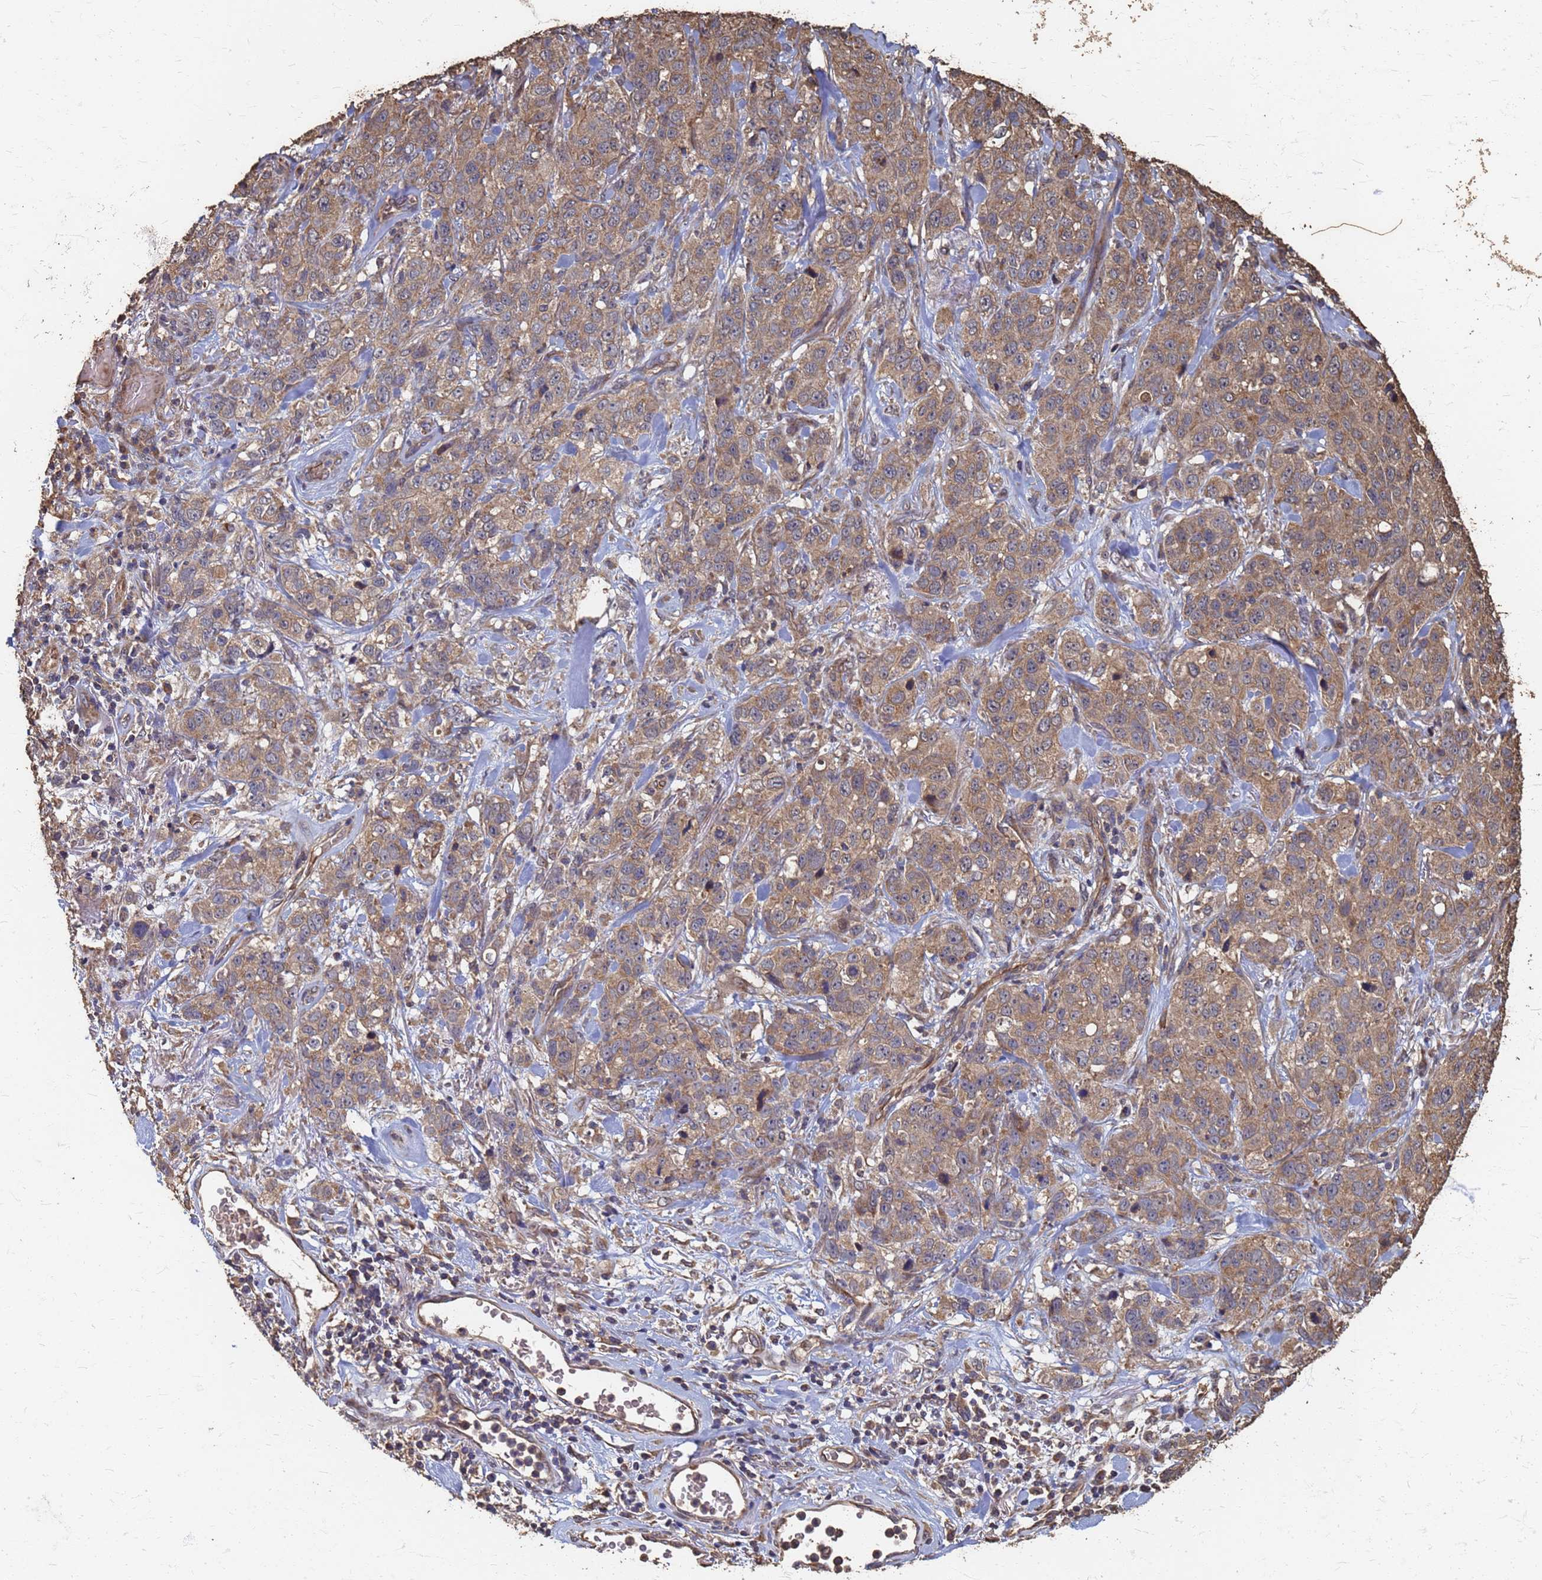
{"staining": {"intensity": "moderate", "quantity": ">75%", "location": "cytoplasmic/membranous"}, "tissue": "stomach cancer", "cell_type": "Tumor cells", "image_type": "cancer", "snomed": [{"axis": "morphology", "description": "Adenocarcinoma, NOS"}, {"axis": "topography", "description": "Stomach"}], "caption": "Immunohistochemistry (IHC) (DAB (3,3'-diaminobenzidine)) staining of human stomach cancer (adenocarcinoma) reveals moderate cytoplasmic/membranous protein positivity in approximately >75% of tumor cells.", "gene": "DPH5", "patient": {"sex": "male", "age": 48}}